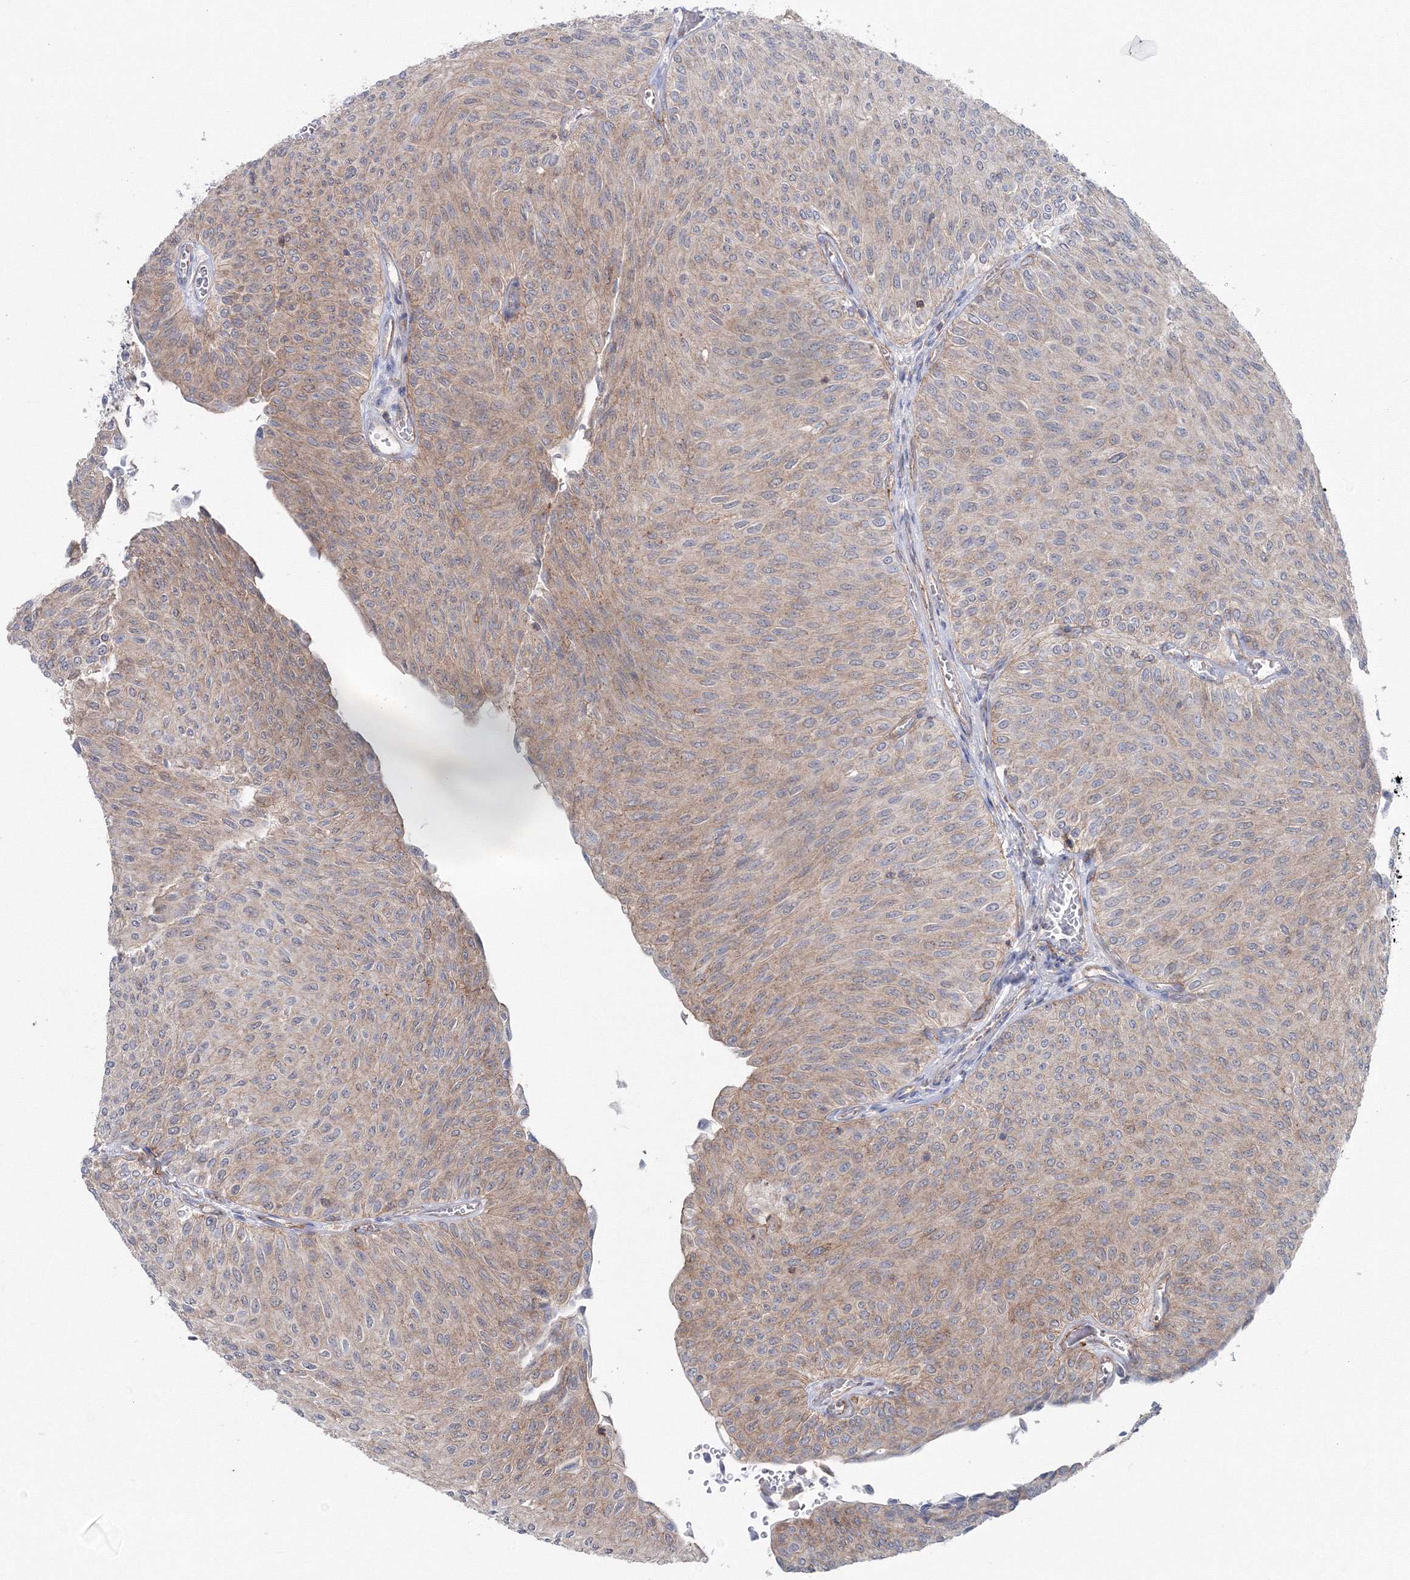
{"staining": {"intensity": "weak", "quantity": ">75%", "location": "cytoplasmic/membranous"}, "tissue": "urothelial cancer", "cell_type": "Tumor cells", "image_type": "cancer", "snomed": [{"axis": "morphology", "description": "Urothelial carcinoma, Low grade"}, {"axis": "topography", "description": "Urinary bladder"}], "caption": "Low-grade urothelial carcinoma stained for a protein shows weak cytoplasmic/membranous positivity in tumor cells.", "gene": "GGA2", "patient": {"sex": "male", "age": 78}}